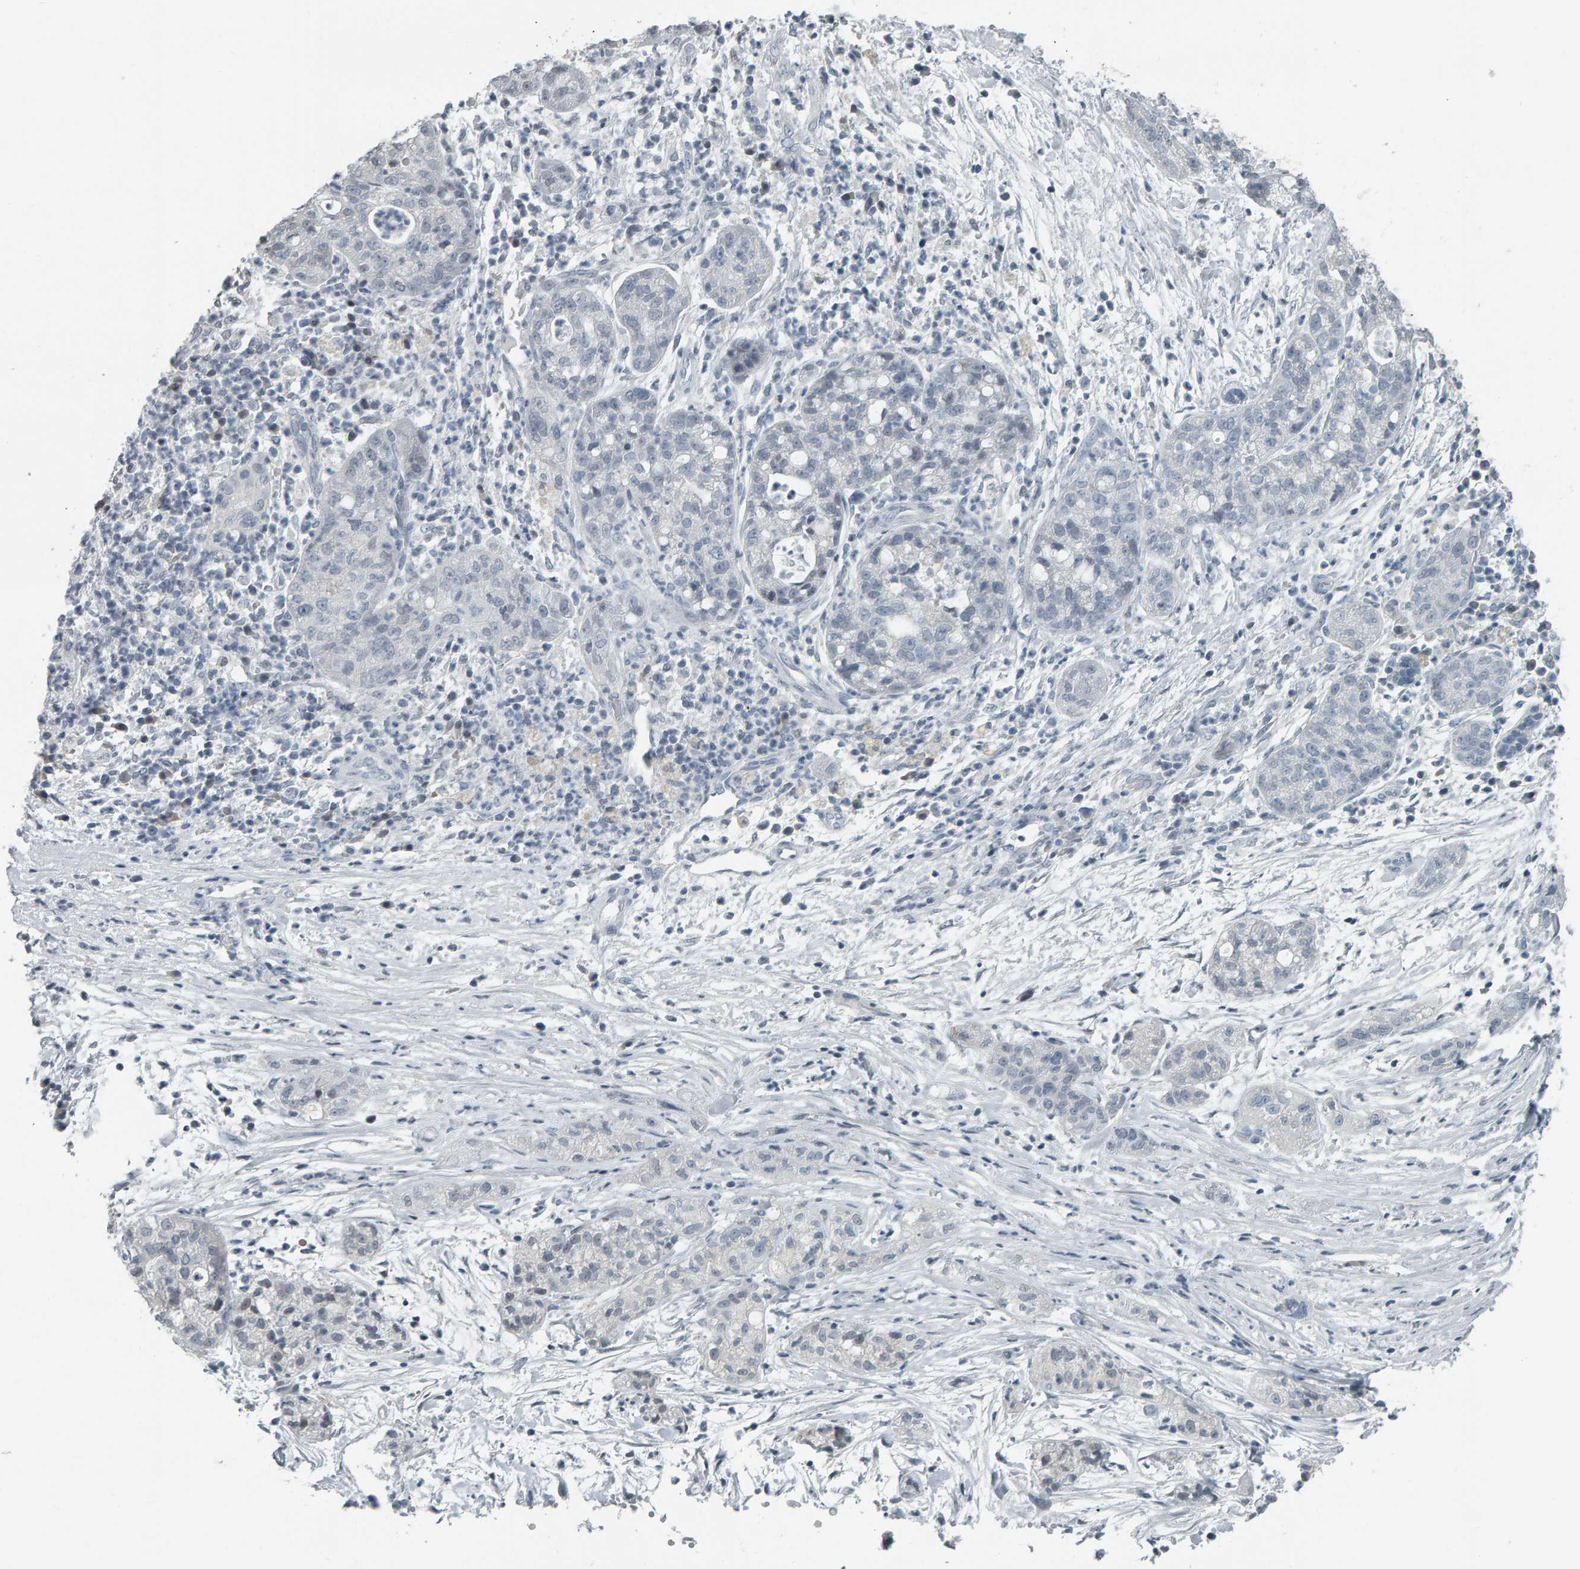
{"staining": {"intensity": "negative", "quantity": "none", "location": "none"}, "tissue": "pancreatic cancer", "cell_type": "Tumor cells", "image_type": "cancer", "snomed": [{"axis": "morphology", "description": "Adenocarcinoma, NOS"}, {"axis": "topography", "description": "Pancreas"}], "caption": "IHC histopathology image of neoplastic tissue: pancreatic cancer stained with DAB (3,3'-diaminobenzidine) demonstrates no significant protein positivity in tumor cells.", "gene": "PYY", "patient": {"sex": "female", "age": 78}}